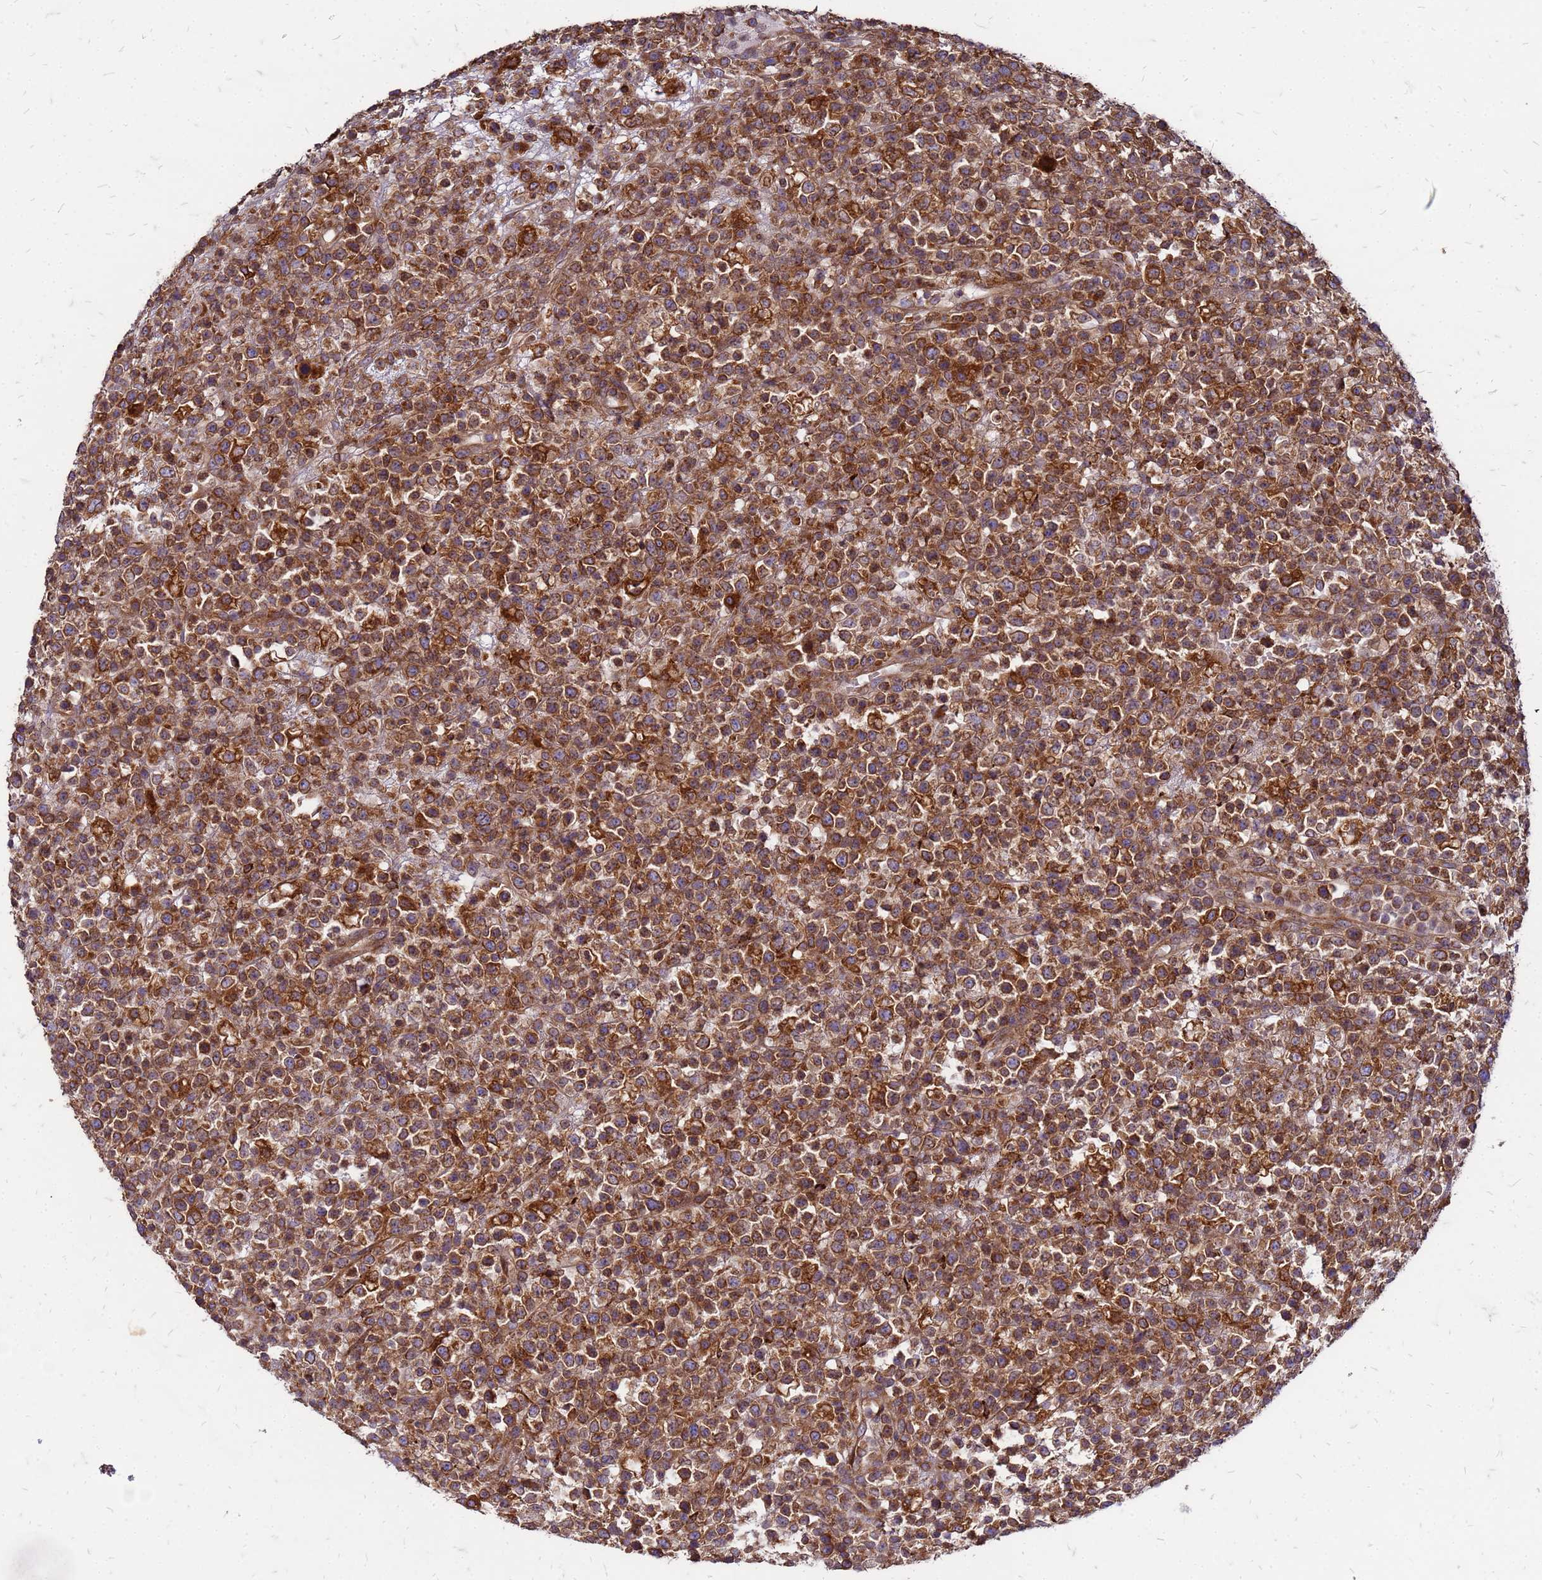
{"staining": {"intensity": "moderate", "quantity": ">75%", "location": "cytoplasmic/membranous"}, "tissue": "lymphoma", "cell_type": "Tumor cells", "image_type": "cancer", "snomed": [{"axis": "morphology", "description": "Malignant lymphoma, non-Hodgkin's type, High grade"}, {"axis": "topography", "description": "Colon"}], "caption": "The photomicrograph reveals immunohistochemical staining of high-grade malignant lymphoma, non-Hodgkin's type. There is moderate cytoplasmic/membranous staining is identified in about >75% of tumor cells. Nuclei are stained in blue.", "gene": "CYBC1", "patient": {"sex": "female", "age": 53}}